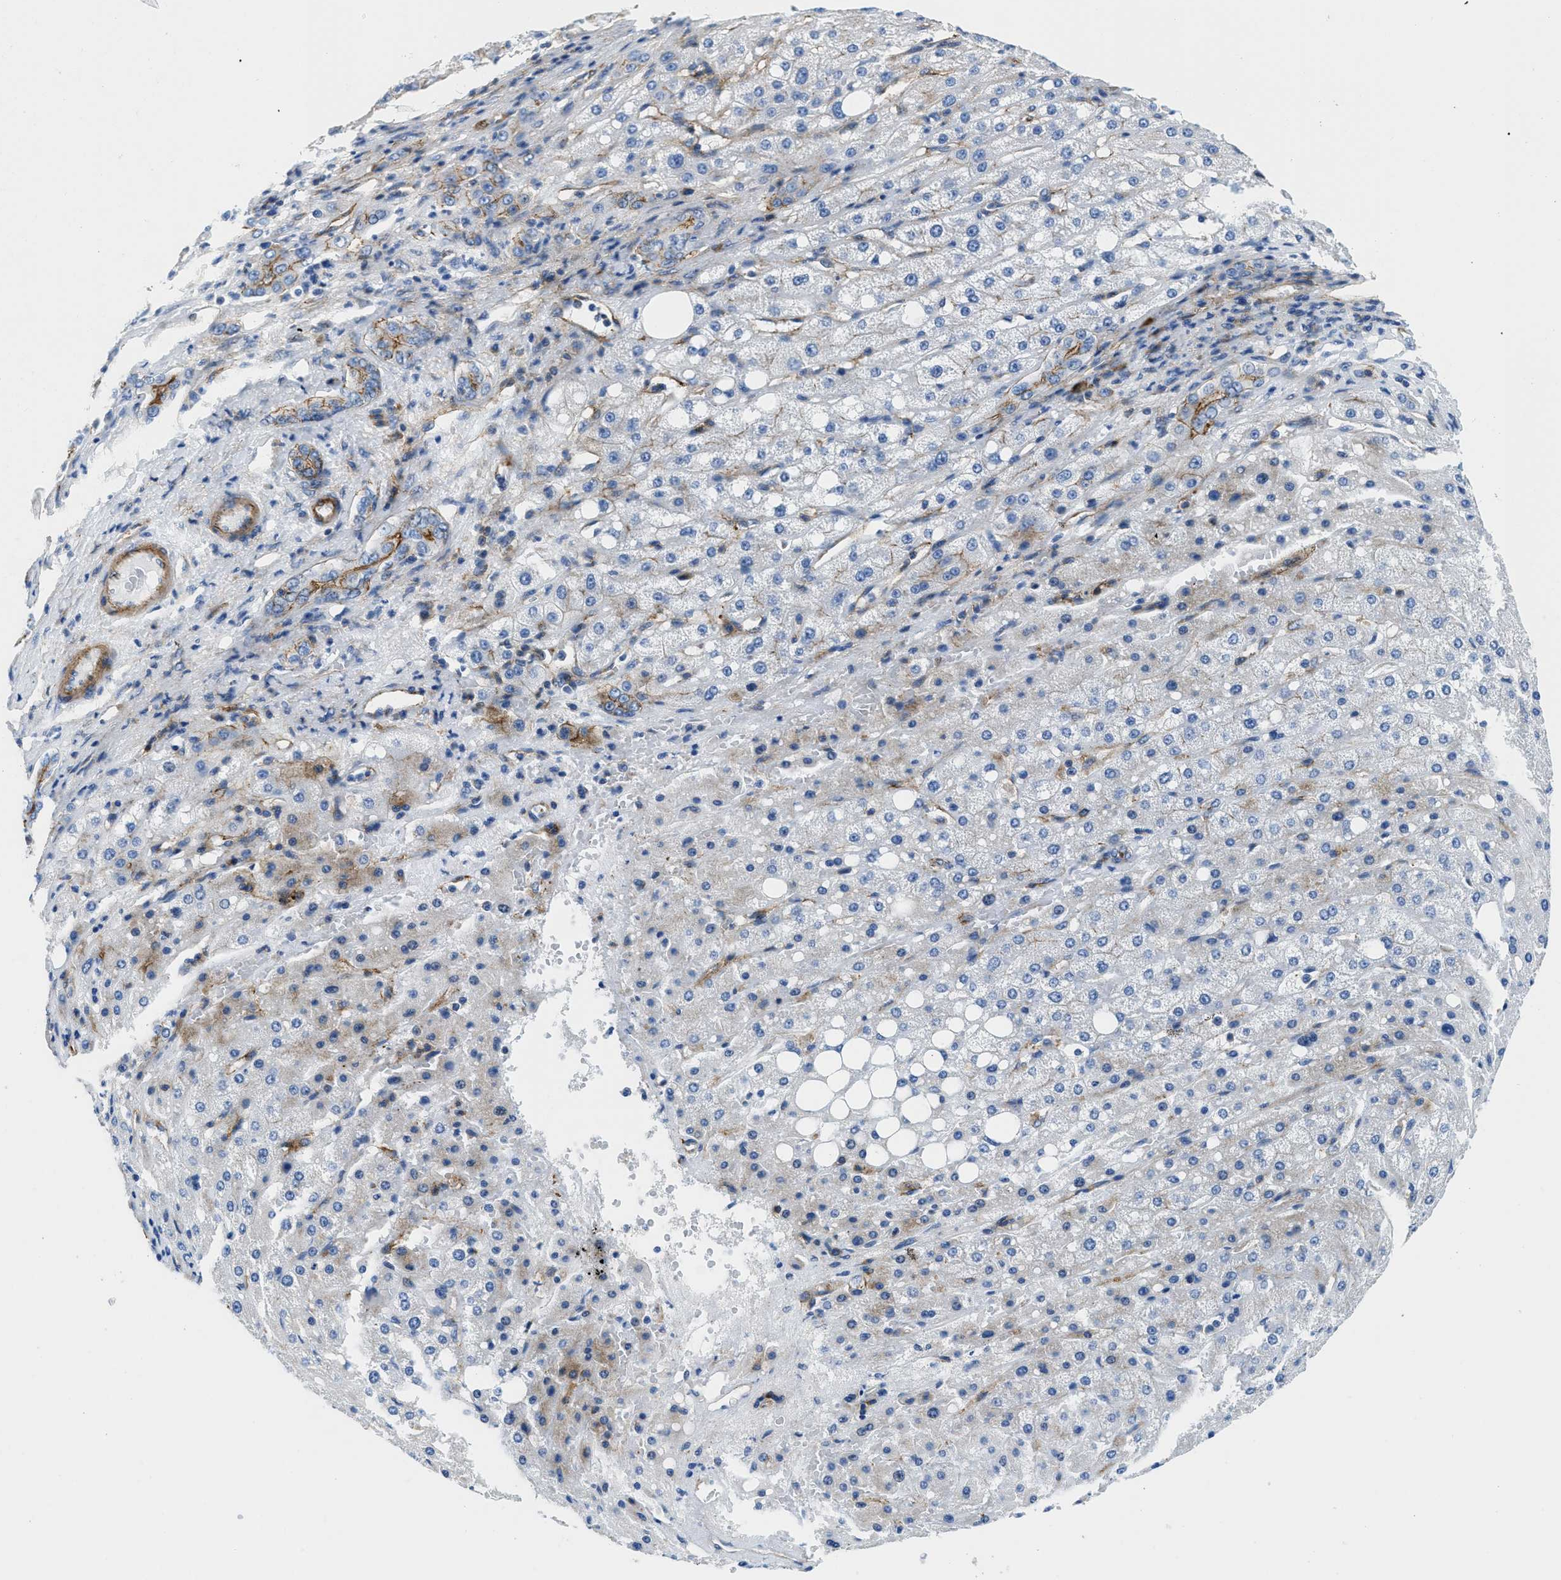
{"staining": {"intensity": "negative", "quantity": "none", "location": "none"}, "tissue": "liver cancer", "cell_type": "Tumor cells", "image_type": "cancer", "snomed": [{"axis": "morphology", "description": "Carcinoma, Hepatocellular, NOS"}, {"axis": "topography", "description": "Liver"}], "caption": "The immunohistochemistry photomicrograph has no significant staining in tumor cells of liver hepatocellular carcinoma tissue. (Immunohistochemistry (ihc), brightfield microscopy, high magnification).", "gene": "CUTA", "patient": {"sex": "male", "age": 80}}